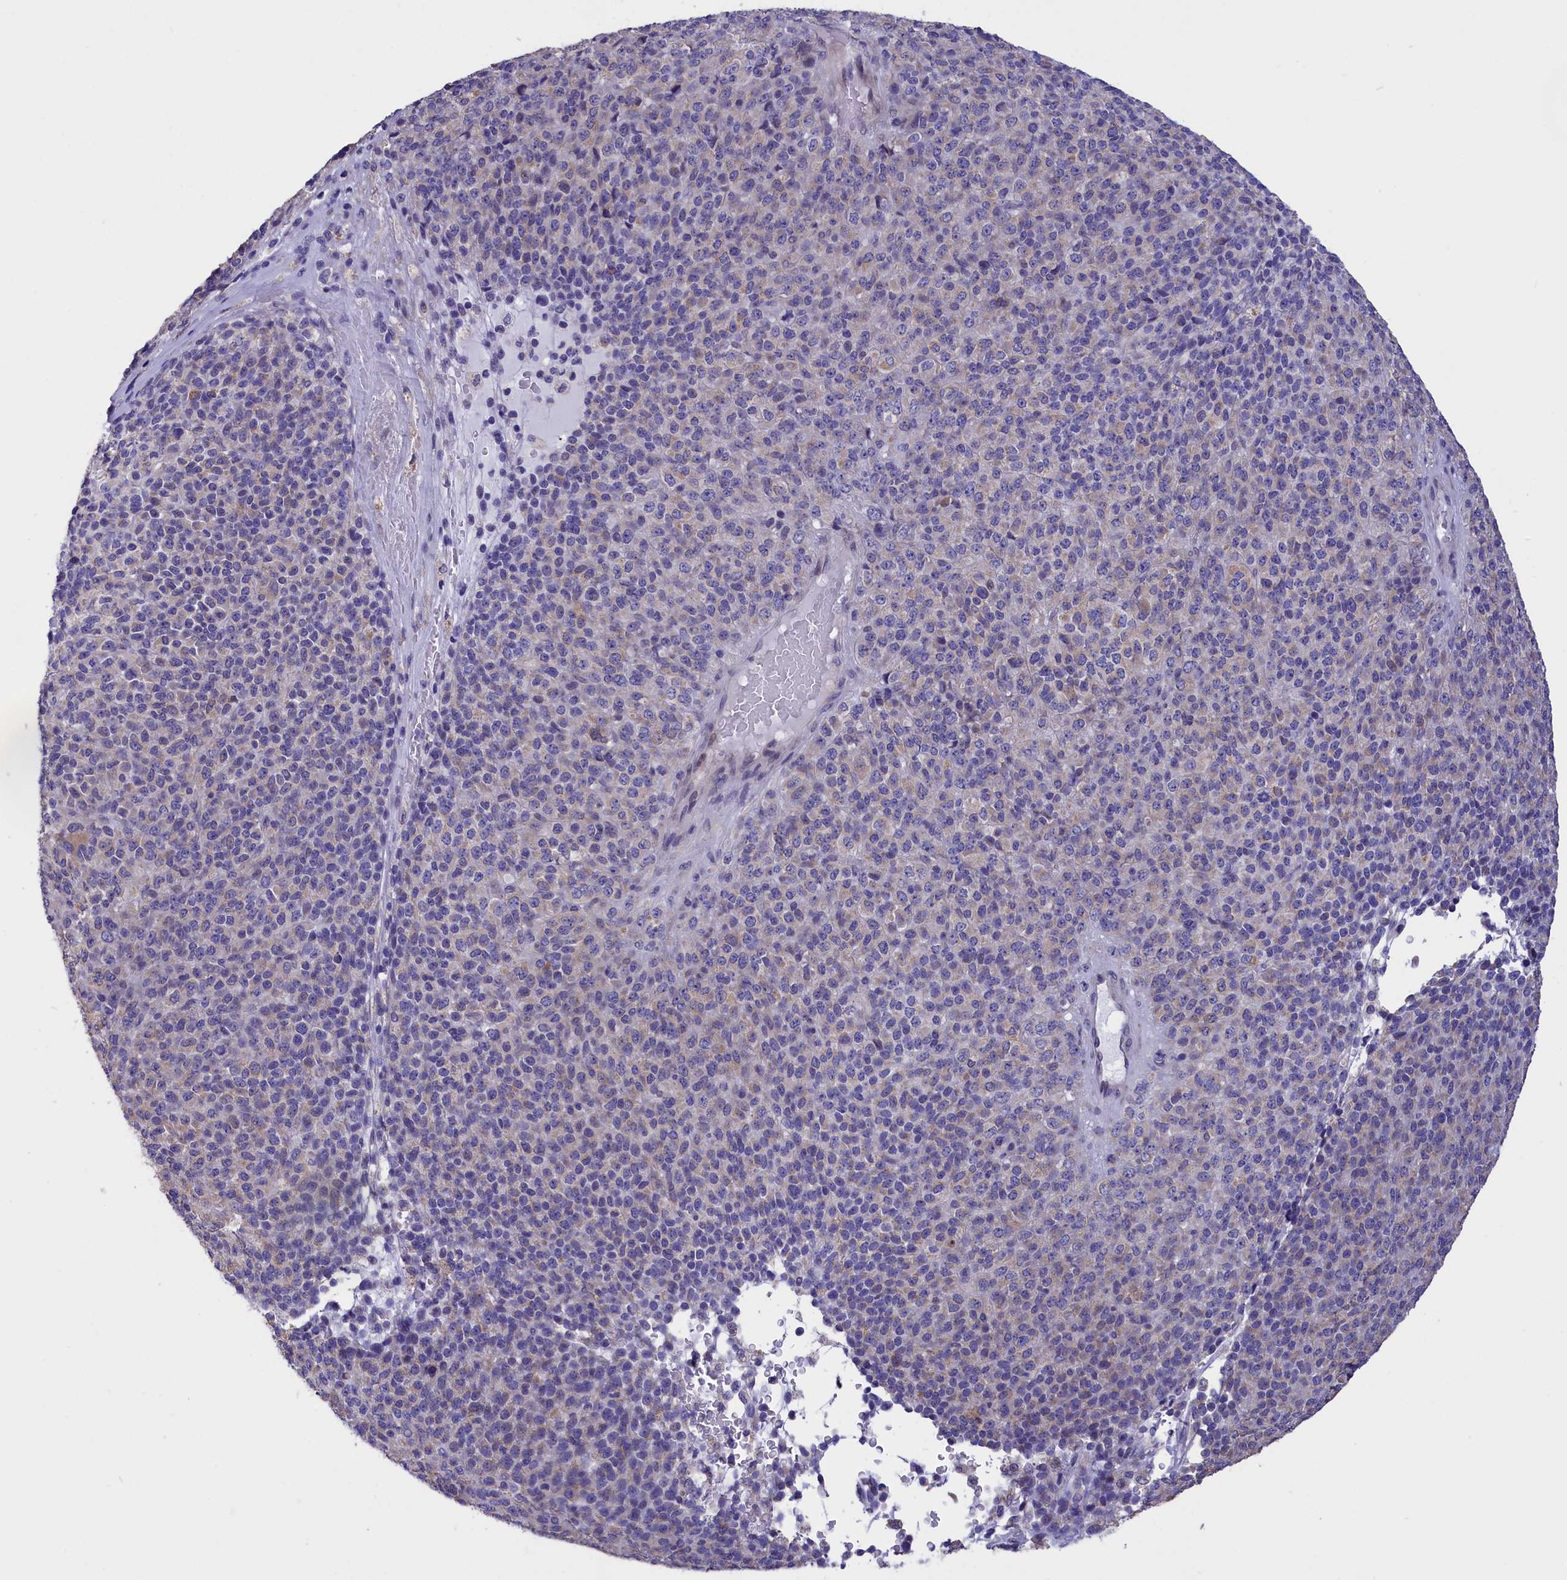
{"staining": {"intensity": "negative", "quantity": "none", "location": "none"}, "tissue": "melanoma", "cell_type": "Tumor cells", "image_type": "cancer", "snomed": [{"axis": "morphology", "description": "Malignant melanoma, Metastatic site"}, {"axis": "topography", "description": "Brain"}], "caption": "A histopathology image of malignant melanoma (metastatic site) stained for a protein displays no brown staining in tumor cells.", "gene": "CYP2U1", "patient": {"sex": "female", "age": 56}}